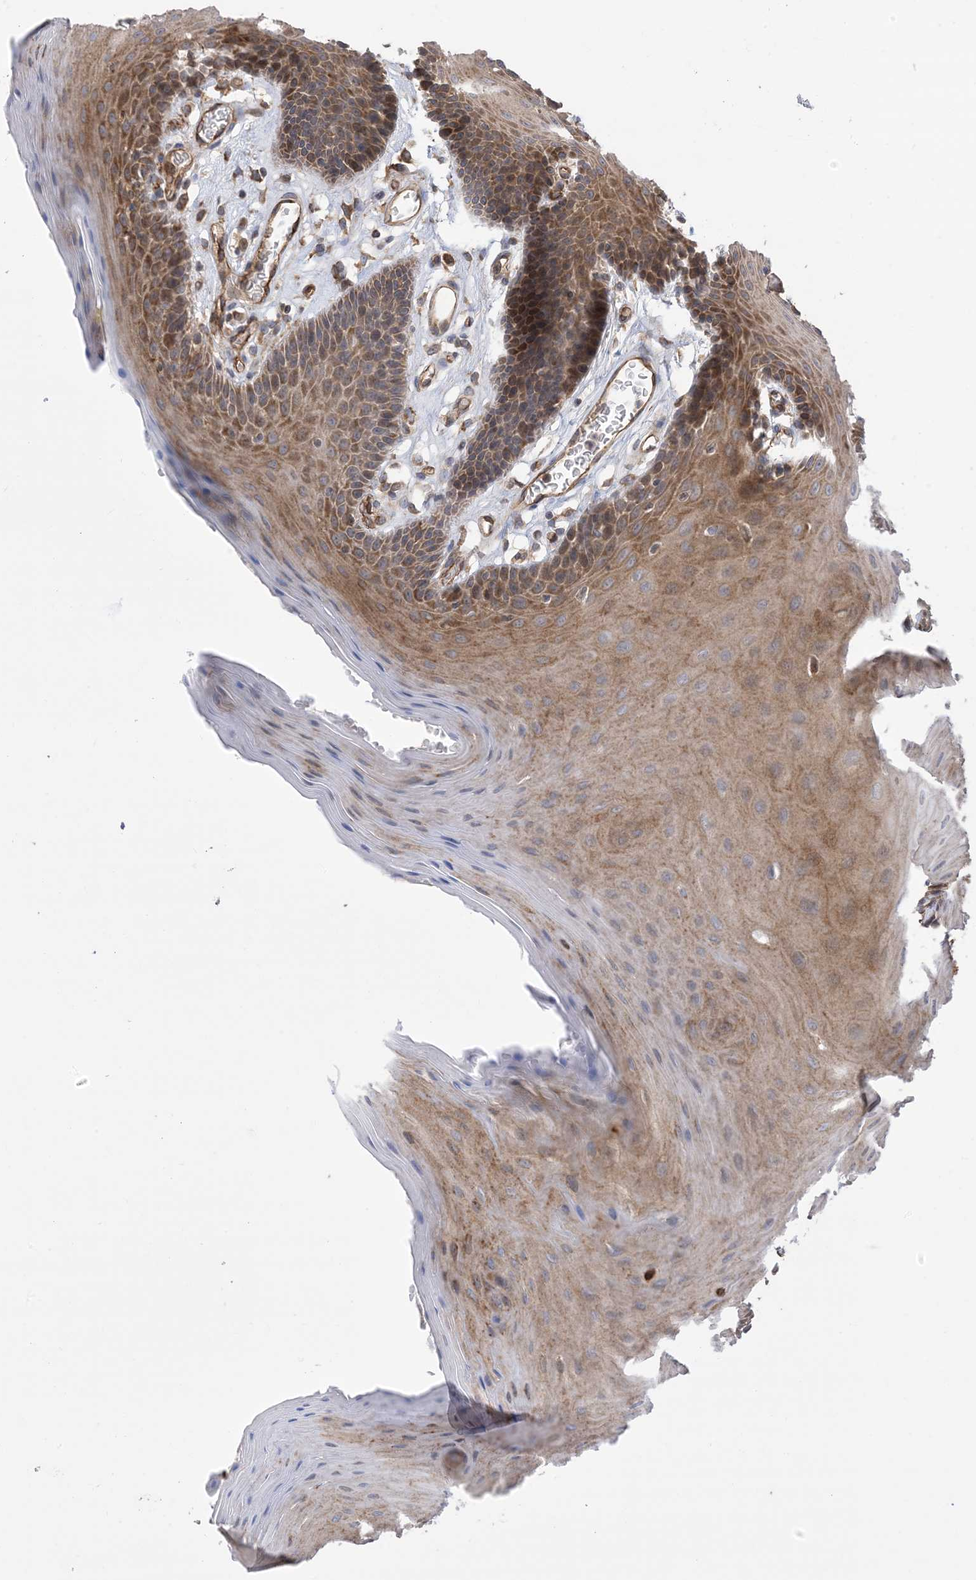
{"staining": {"intensity": "moderate", "quantity": ">75%", "location": "cytoplasmic/membranous"}, "tissue": "oral mucosa", "cell_type": "Squamous epithelial cells", "image_type": "normal", "snomed": [{"axis": "morphology", "description": "Normal tissue, NOS"}, {"axis": "morphology", "description": "Squamous cell carcinoma, NOS"}, {"axis": "topography", "description": "Skeletal muscle"}, {"axis": "topography", "description": "Oral tissue"}, {"axis": "topography", "description": "Salivary gland"}, {"axis": "topography", "description": "Head-Neck"}], "caption": "An IHC image of unremarkable tissue is shown. Protein staining in brown labels moderate cytoplasmic/membranous positivity in oral mucosa within squamous epithelial cells. (DAB (3,3'-diaminobenzidine) IHC, brown staining for protein, blue staining for nuclei).", "gene": "CLEC16A", "patient": {"sex": "male", "age": 54}}